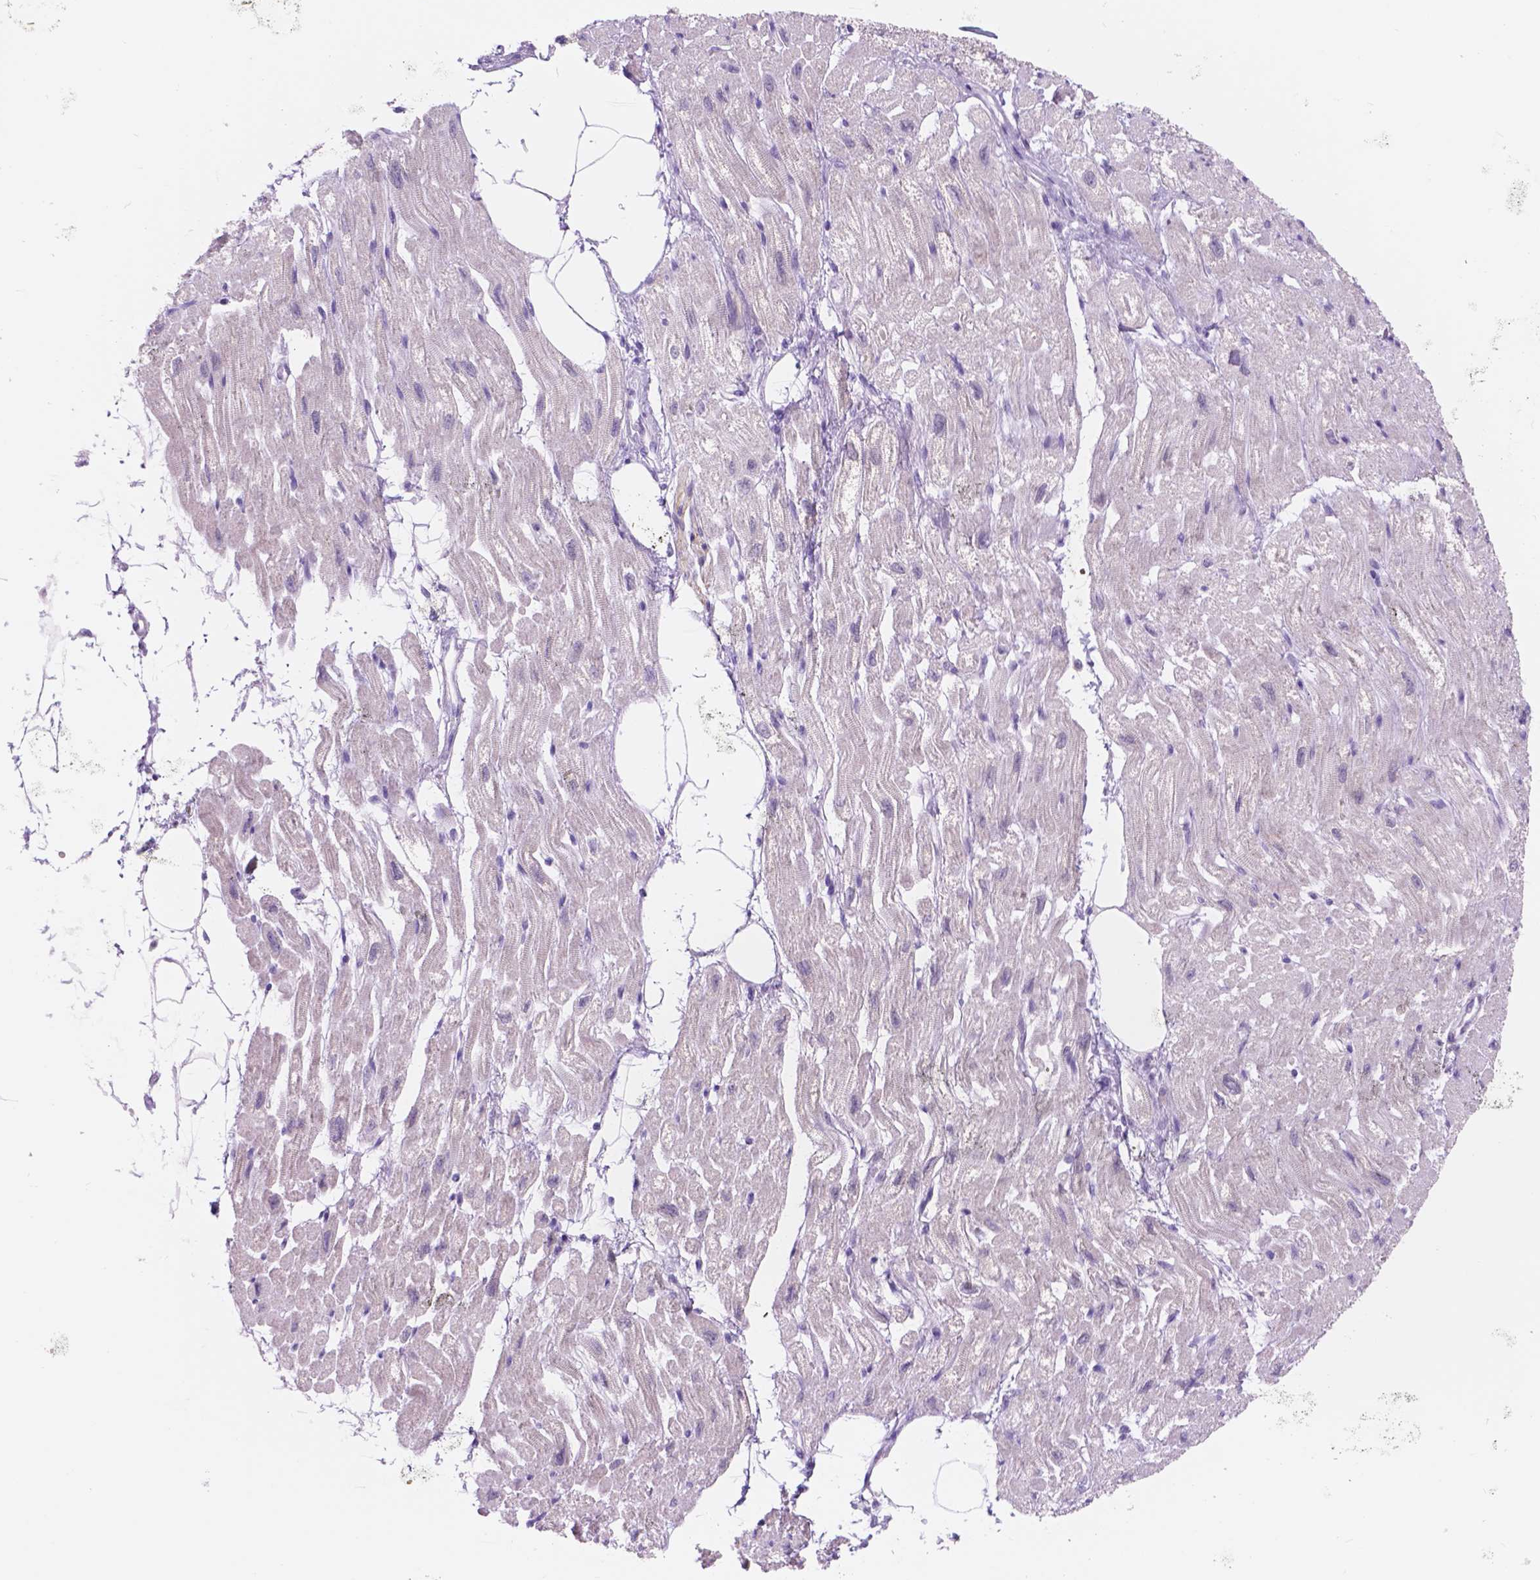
{"staining": {"intensity": "negative", "quantity": "none", "location": "none"}, "tissue": "heart muscle", "cell_type": "Cardiomyocytes", "image_type": "normal", "snomed": [{"axis": "morphology", "description": "Normal tissue, NOS"}, {"axis": "topography", "description": "Heart"}], "caption": "Immunohistochemical staining of benign heart muscle shows no significant expression in cardiomyocytes. The staining was performed using DAB to visualize the protein expression in brown, while the nuclei were stained in blue with hematoxylin (Magnification: 20x).", "gene": "DCC", "patient": {"sex": "female", "age": 62}}